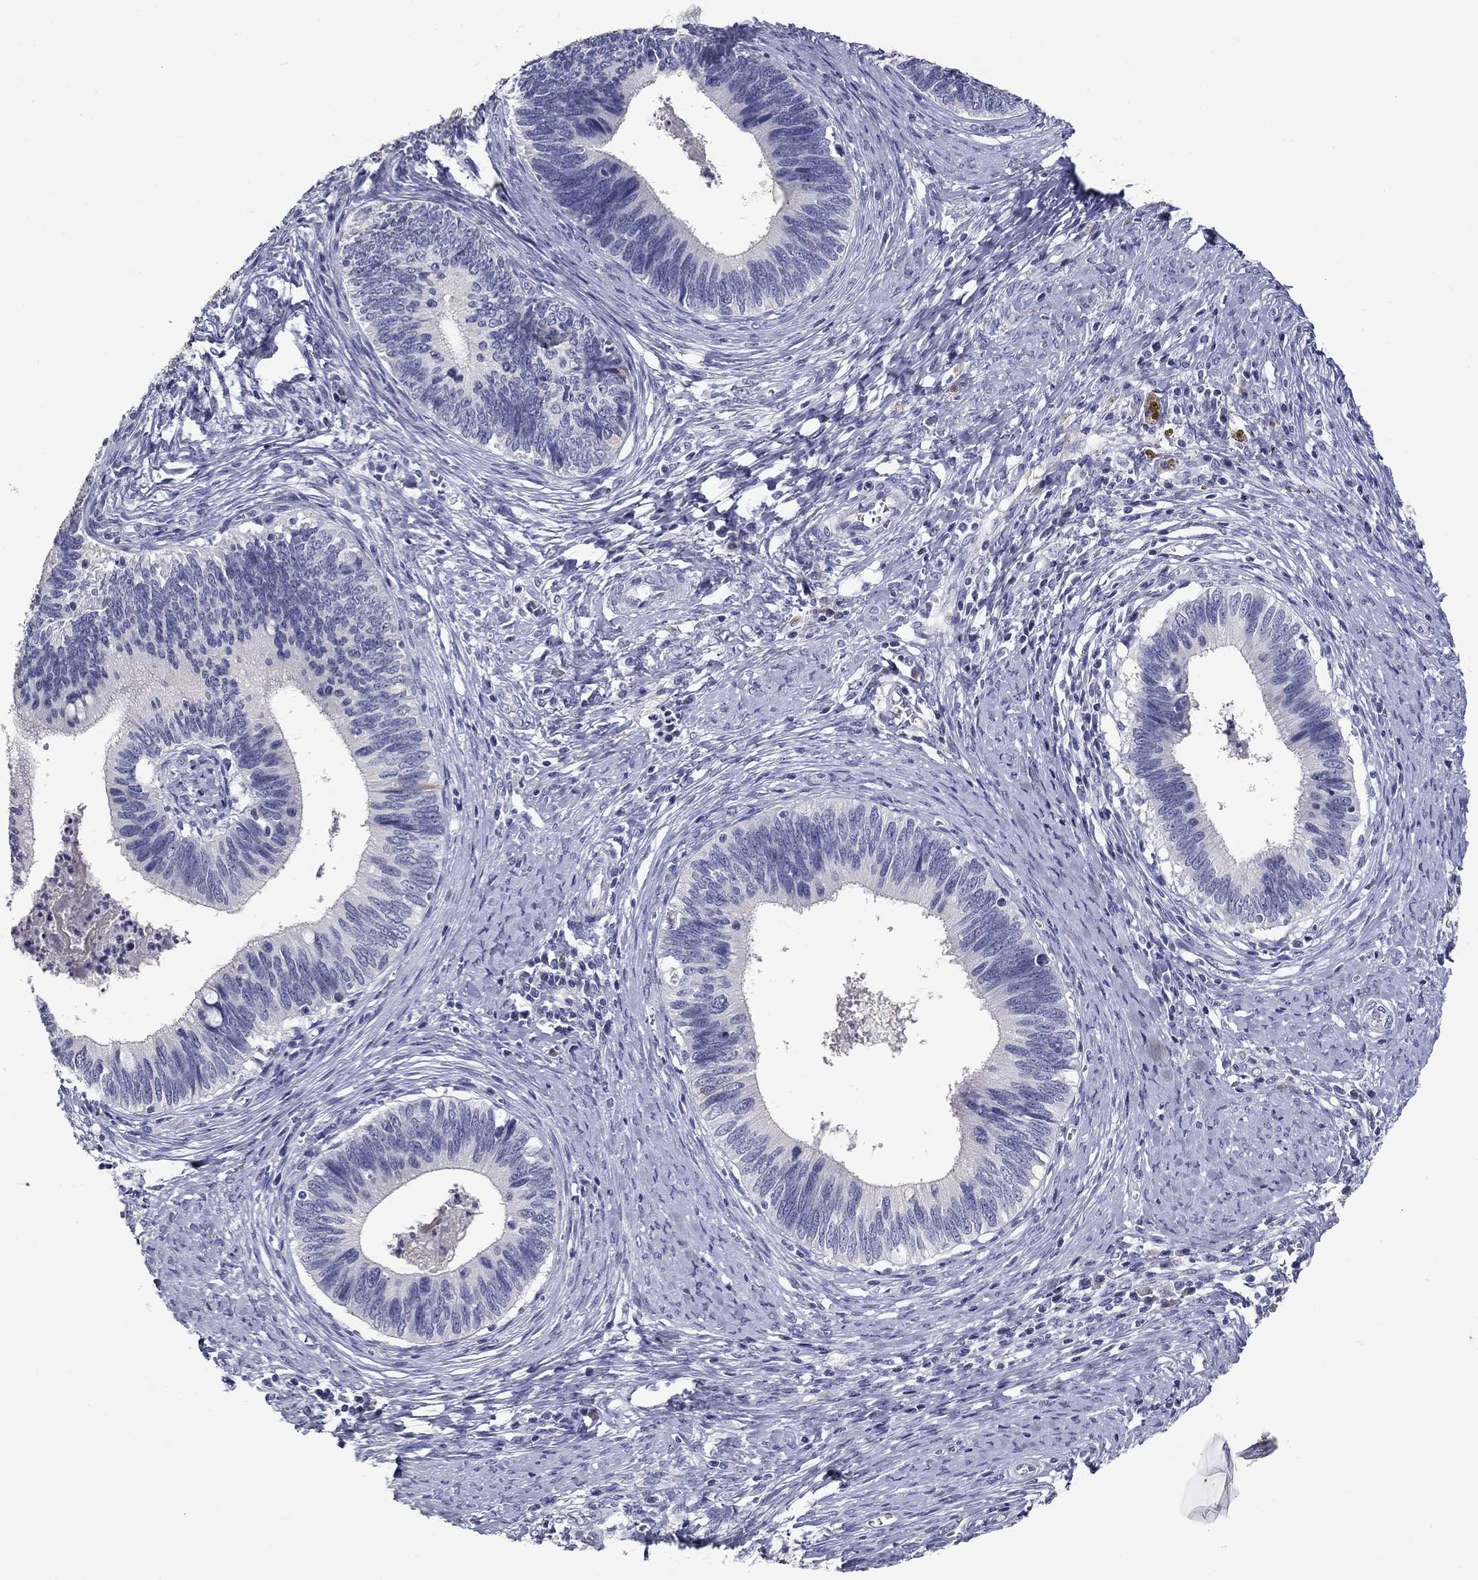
{"staining": {"intensity": "negative", "quantity": "none", "location": "none"}, "tissue": "cervical cancer", "cell_type": "Tumor cells", "image_type": "cancer", "snomed": [{"axis": "morphology", "description": "Adenocarcinoma, NOS"}, {"axis": "topography", "description": "Cervix"}], "caption": "This is an IHC photomicrograph of adenocarcinoma (cervical). There is no expression in tumor cells.", "gene": "POMC", "patient": {"sex": "female", "age": 42}}